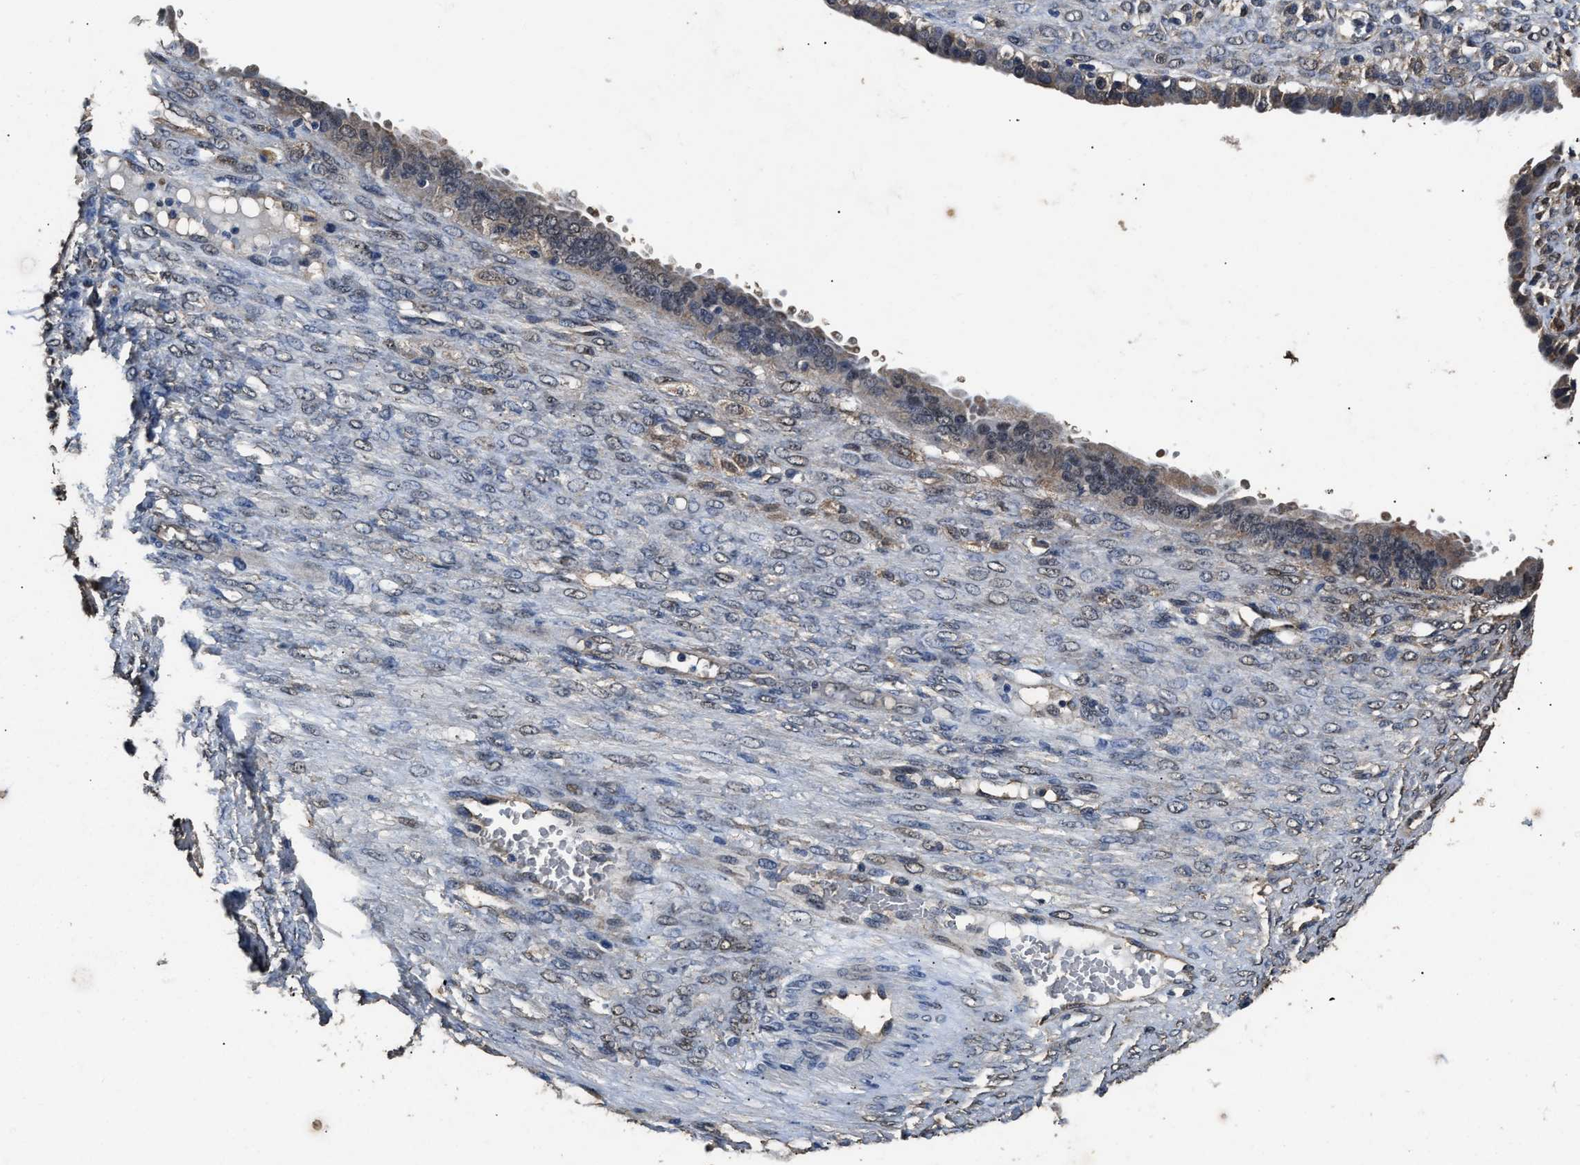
{"staining": {"intensity": "weak", "quantity": ">75%", "location": "cytoplasmic/membranous"}, "tissue": "ovarian cancer", "cell_type": "Tumor cells", "image_type": "cancer", "snomed": [{"axis": "morphology", "description": "Cystadenocarcinoma, serous, NOS"}, {"axis": "topography", "description": "Ovary"}], "caption": "Protein staining of ovarian cancer (serous cystadenocarcinoma) tissue demonstrates weak cytoplasmic/membranous expression in about >75% of tumor cells.", "gene": "YWHAE", "patient": {"sex": "female", "age": 58}}